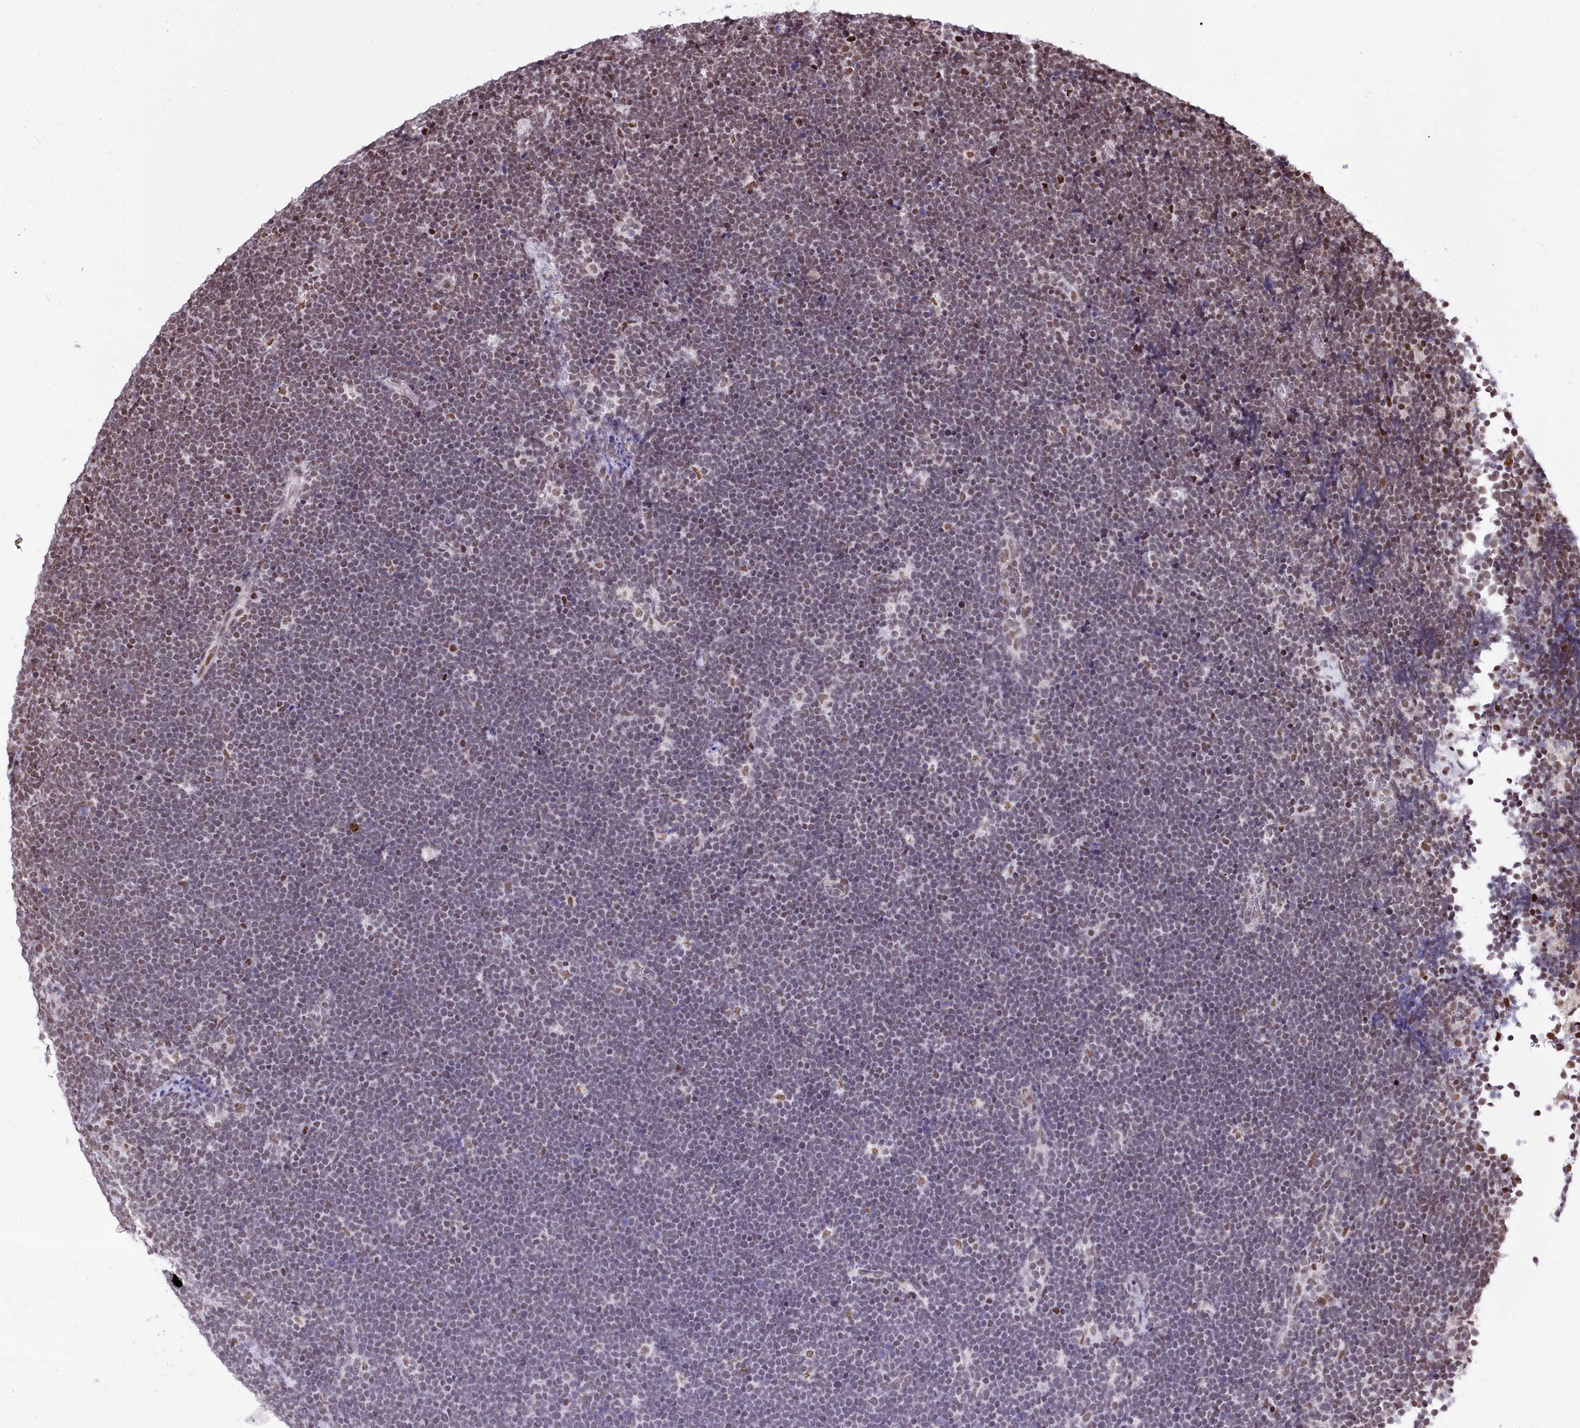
{"staining": {"intensity": "moderate", "quantity": "<25%", "location": "nuclear"}, "tissue": "lymphoma", "cell_type": "Tumor cells", "image_type": "cancer", "snomed": [{"axis": "morphology", "description": "Malignant lymphoma, non-Hodgkin's type, High grade"}, {"axis": "topography", "description": "Lymph node"}], "caption": "Immunohistochemical staining of human lymphoma reveals low levels of moderate nuclear staining in approximately <25% of tumor cells.", "gene": "POU4F3", "patient": {"sex": "male", "age": 13}}